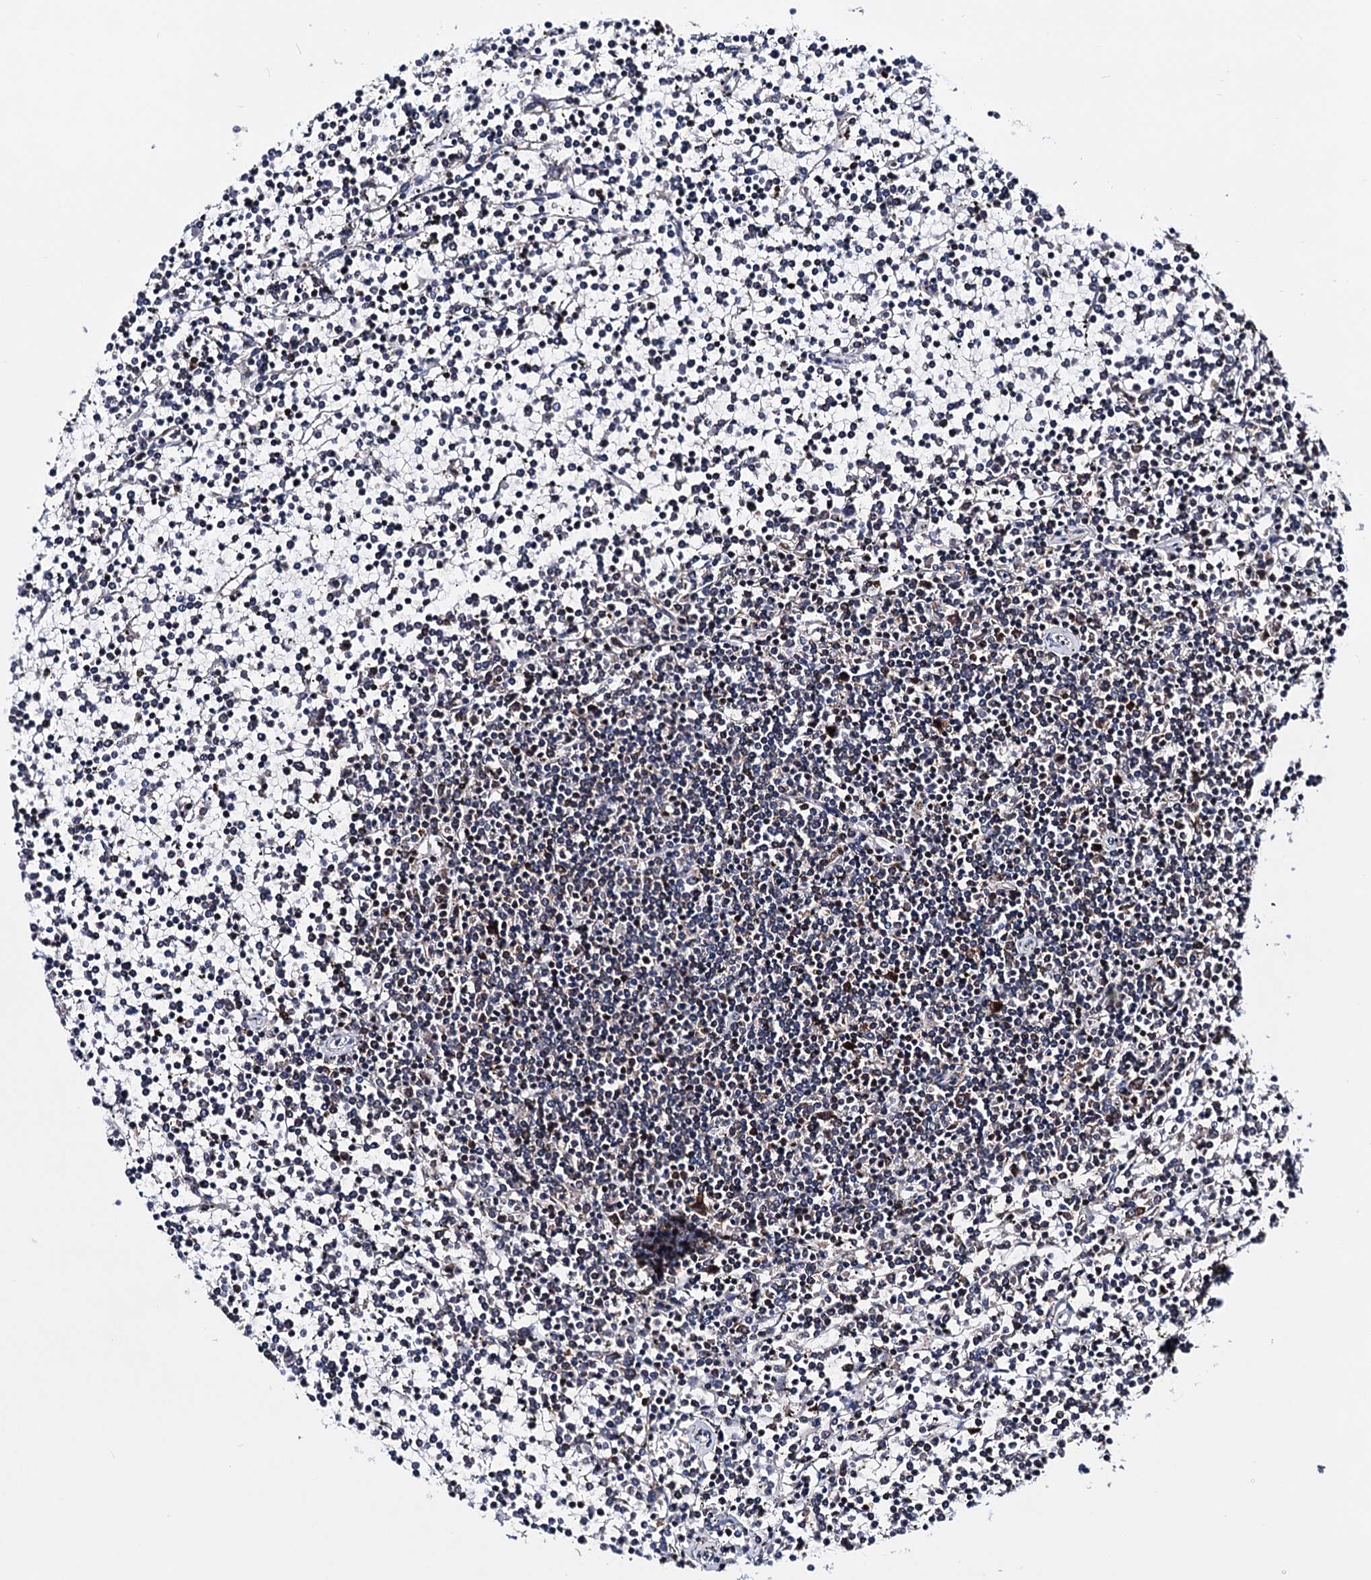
{"staining": {"intensity": "negative", "quantity": "none", "location": "none"}, "tissue": "lymphoma", "cell_type": "Tumor cells", "image_type": "cancer", "snomed": [{"axis": "morphology", "description": "Malignant lymphoma, non-Hodgkin's type, Low grade"}, {"axis": "topography", "description": "Spleen"}], "caption": "The immunohistochemistry image has no significant staining in tumor cells of lymphoma tissue. The staining was performed using DAB to visualize the protein expression in brown, while the nuclei were stained in blue with hematoxylin (Magnification: 20x).", "gene": "COA4", "patient": {"sex": "female", "age": 19}}